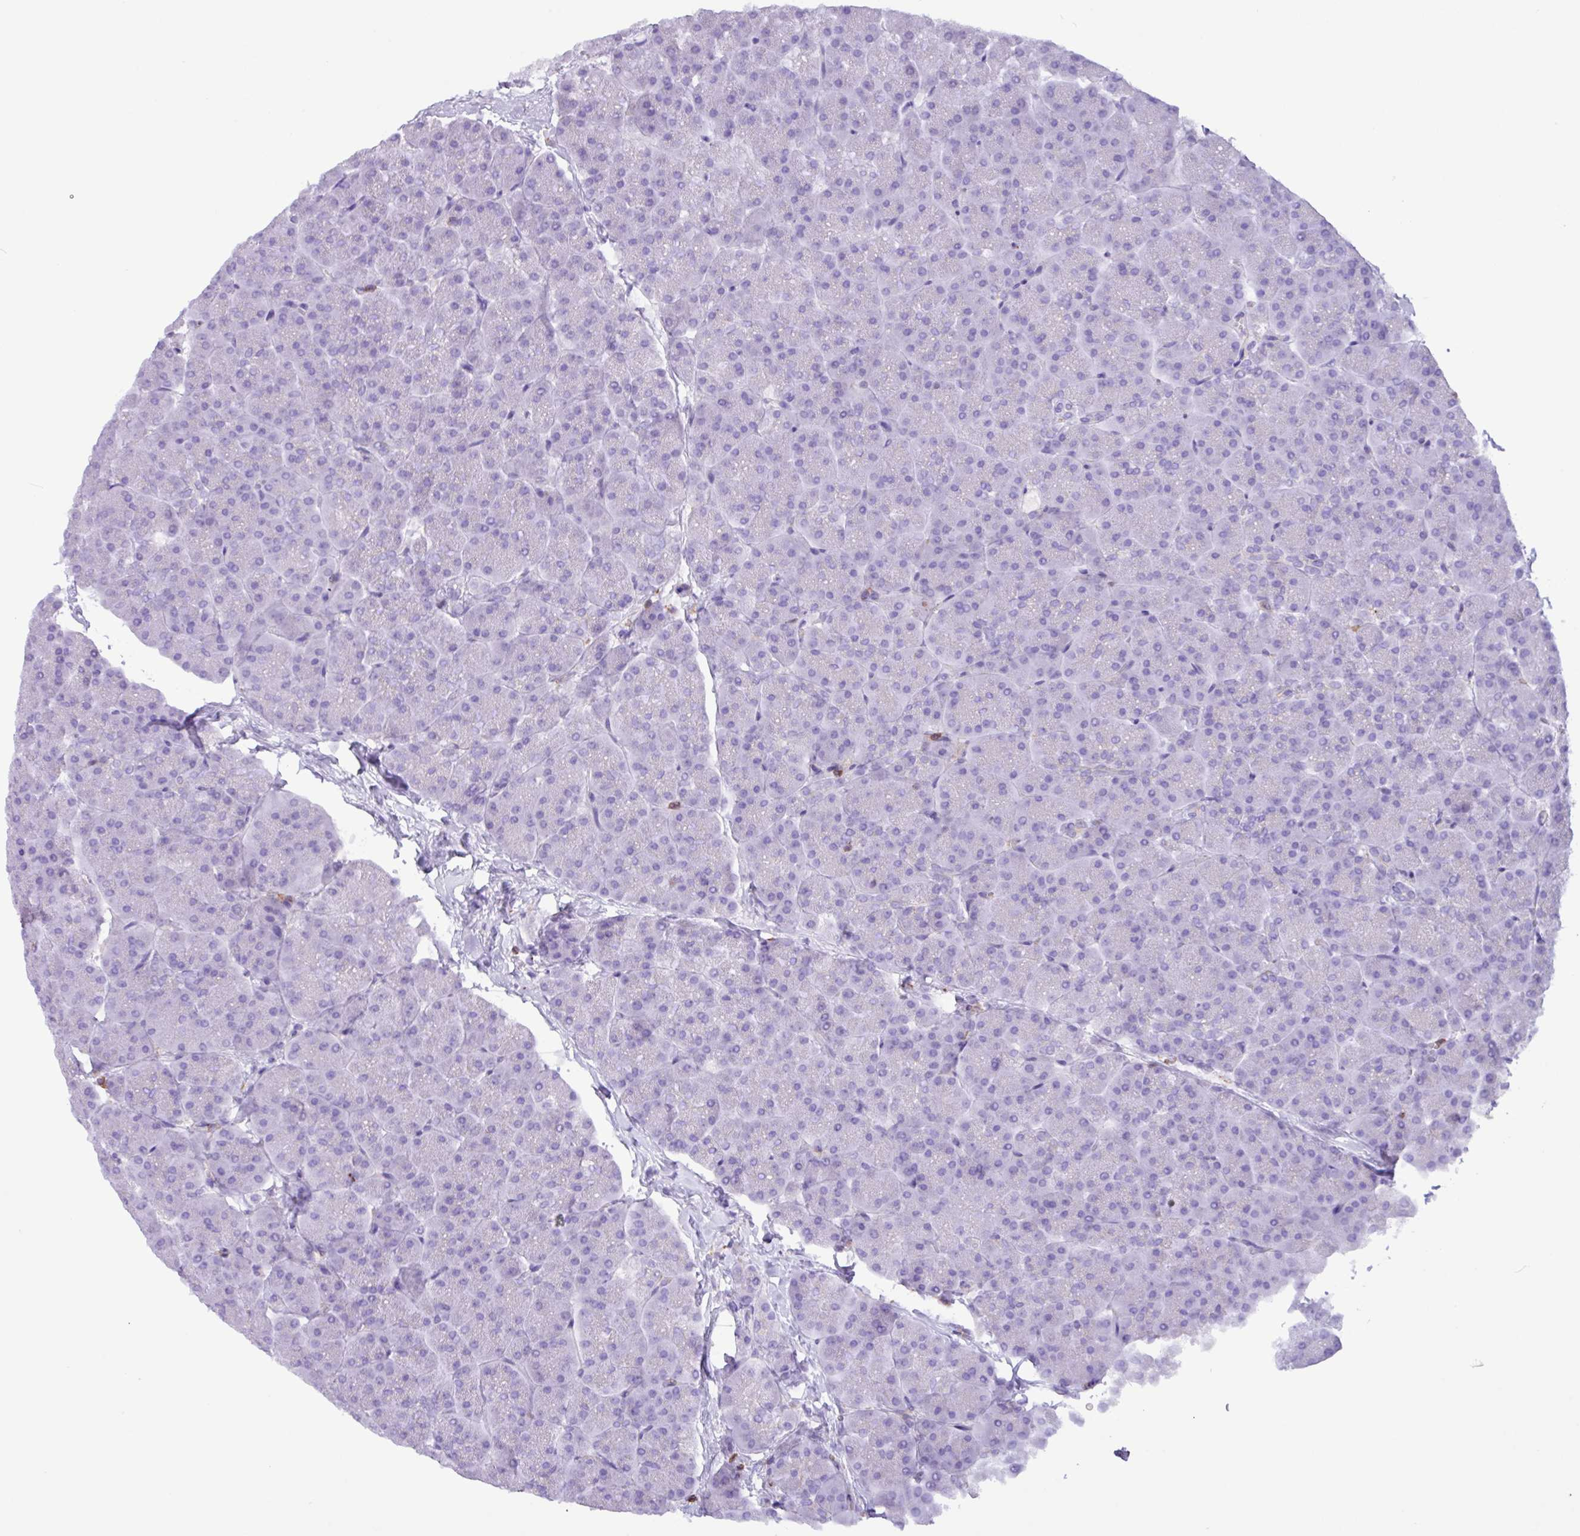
{"staining": {"intensity": "negative", "quantity": "none", "location": "none"}, "tissue": "pancreas", "cell_type": "Exocrine glandular cells", "image_type": "normal", "snomed": [{"axis": "morphology", "description": "Normal tissue, NOS"}, {"axis": "topography", "description": "Pancreas"}, {"axis": "topography", "description": "Peripheral nerve tissue"}], "caption": "This is an IHC micrograph of benign pancreas. There is no staining in exocrine glandular cells.", "gene": "PPP1R18", "patient": {"sex": "male", "age": 54}}